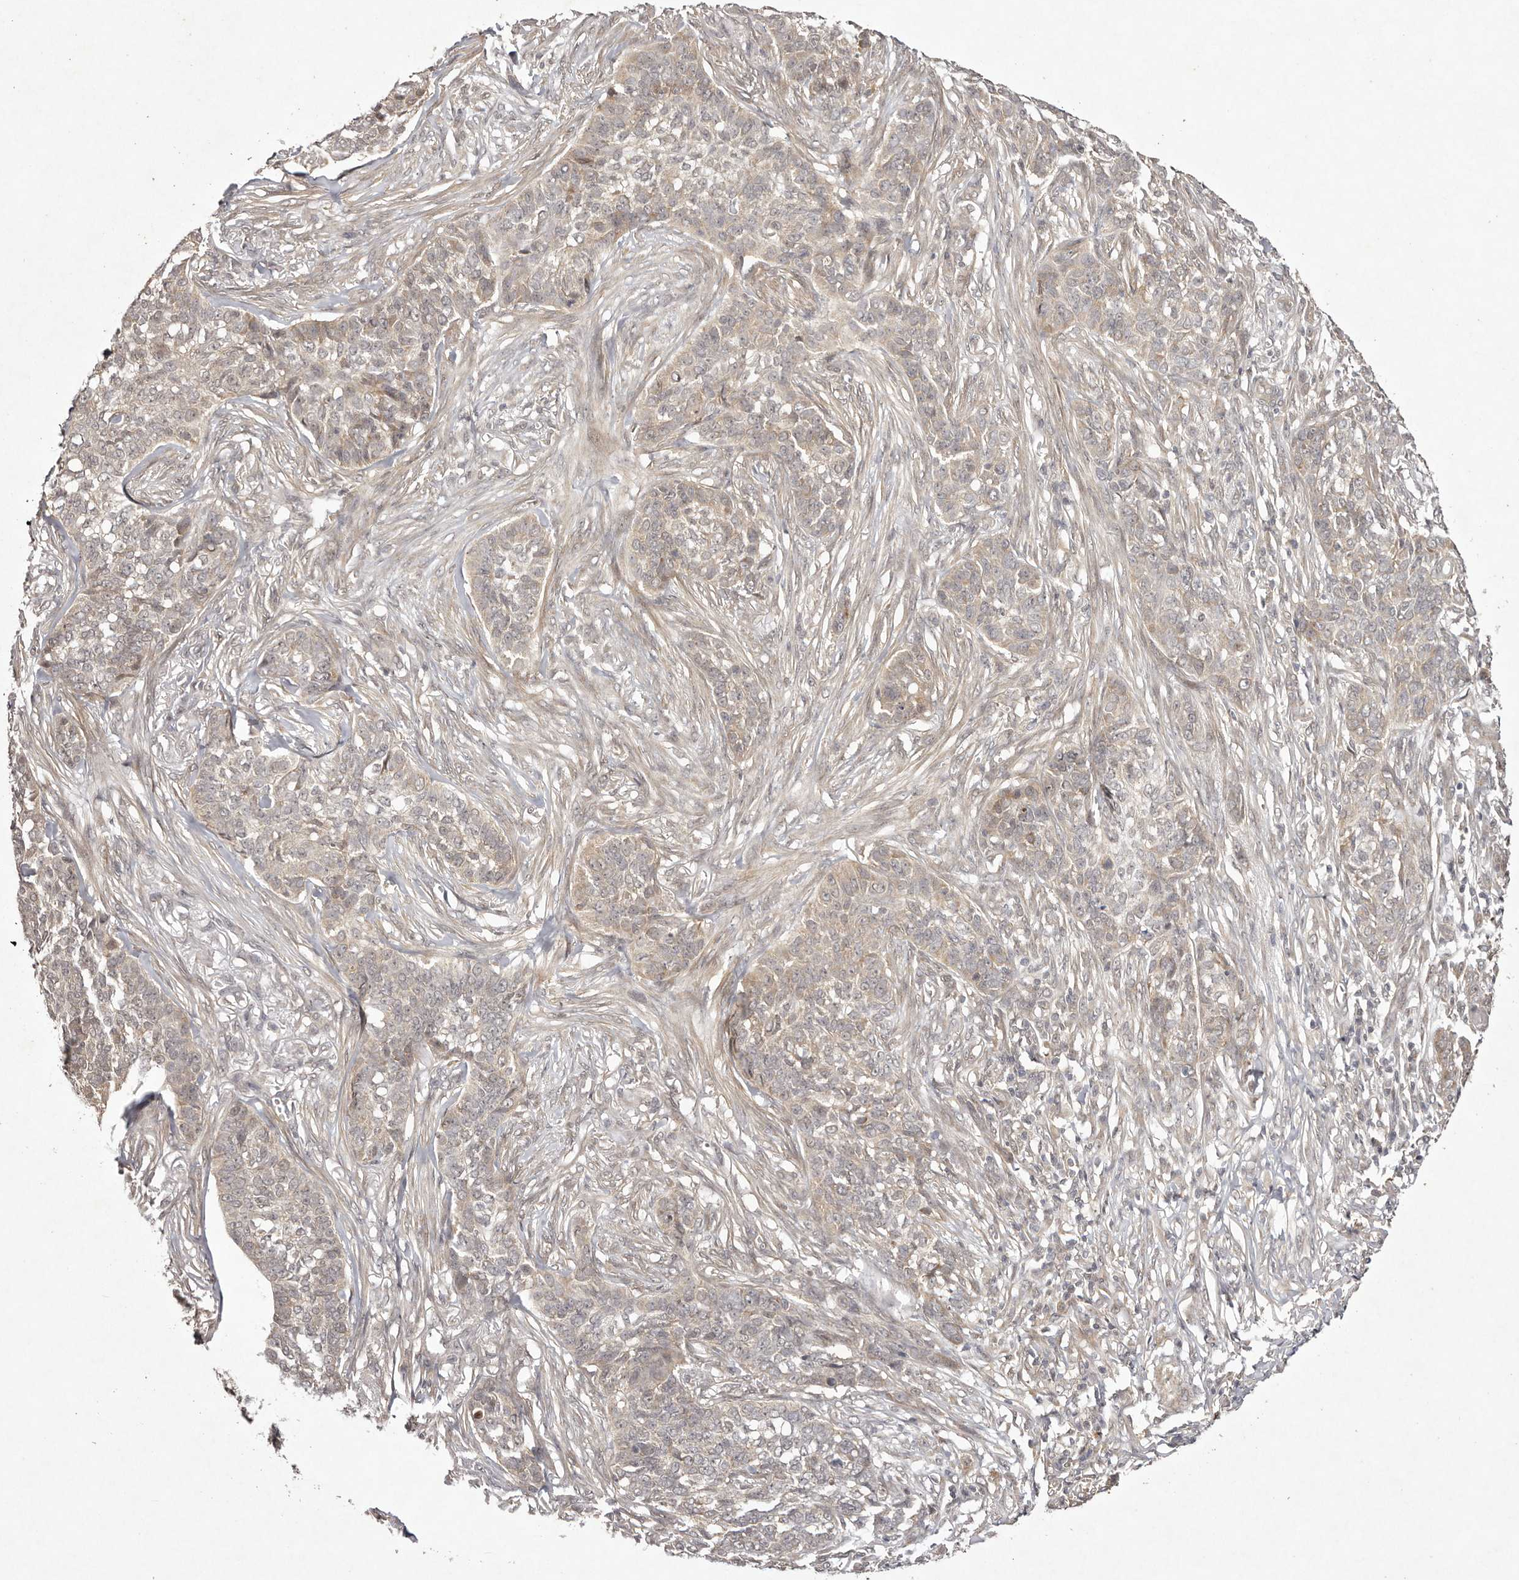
{"staining": {"intensity": "weak", "quantity": "25%-75%", "location": "cytoplasmic/membranous"}, "tissue": "skin cancer", "cell_type": "Tumor cells", "image_type": "cancer", "snomed": [{"axis": "morphology", "description": "Basal cell carcinoma"}, {"axis": "topography", "description": "Skin"}], "caption": "High-magnification brightfield microscopy of basal cell carcinoma (skin) stained with DAB (3,3'-diaminobenzidine) (brown) and counterstained with hematoxylin (blue). tumor cells exhibit weak cytoplasmic/membranous expression is appreciated in approximately25%-75% of cells.", "gene": "BUD31", "patient": {"sex": "male", "age": 85}}